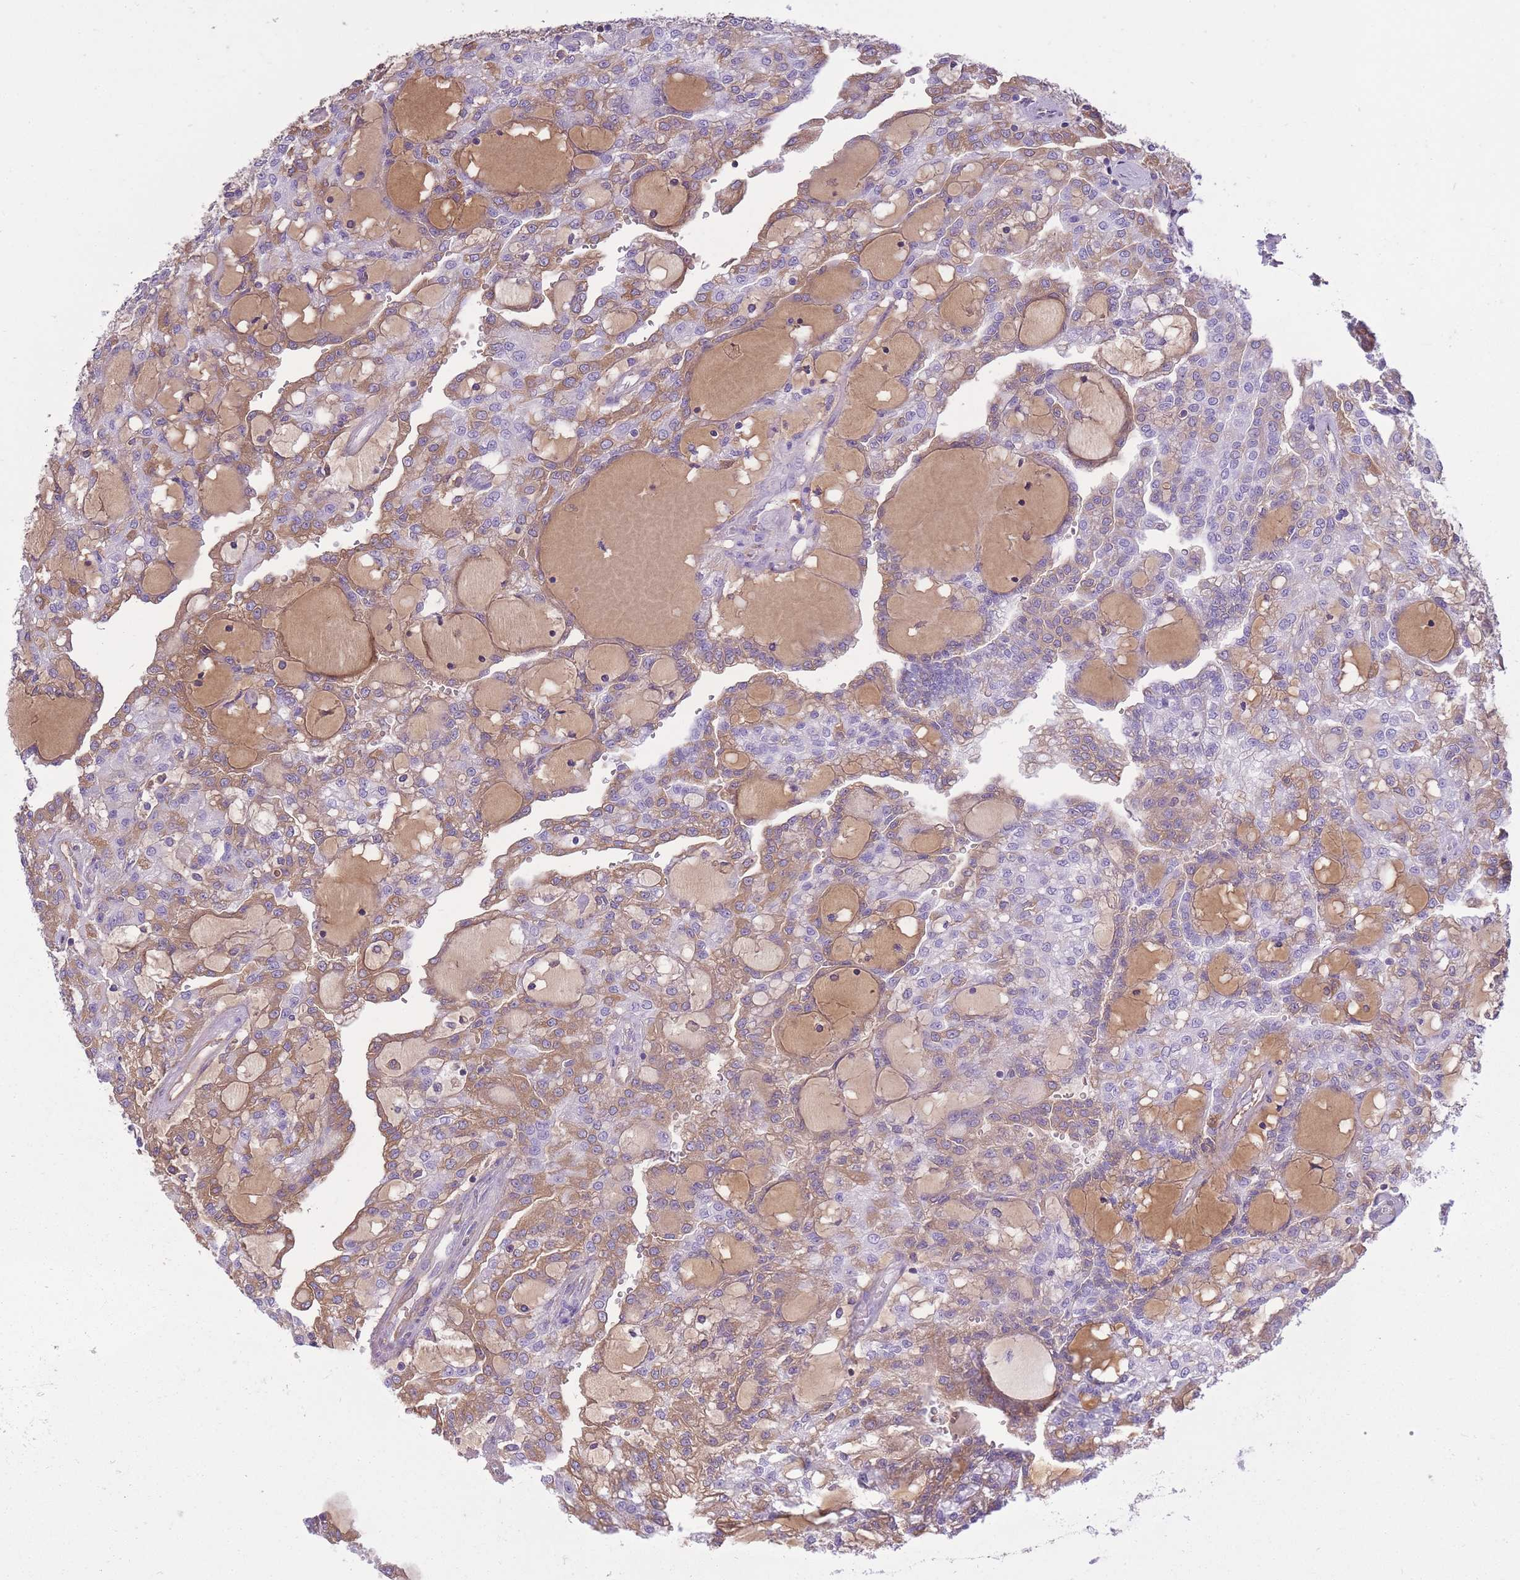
{"staining": {"intensity": "moderate", "quantity": "25%-75%", "location": "cytoplasmic/membranous"}, "tissue": "renal cancer", "cell_type": "Tumor cells", "image_type": "cancer", "snomed": [{"axis": "morphology", "description": "Adenocarcinoma, NOS"}, {"axis": "topography", "description": "Kidney"}], "caption": "The image demonstrates immunohistochemical staining of renal adenocarcinoma. There is moderate cytoplasmic/membranous staining is seen in approximately 25%-75% of tumor cells.", "gene": "IGKV1D-42", "patient": {"sex": "male", "age": 63}}